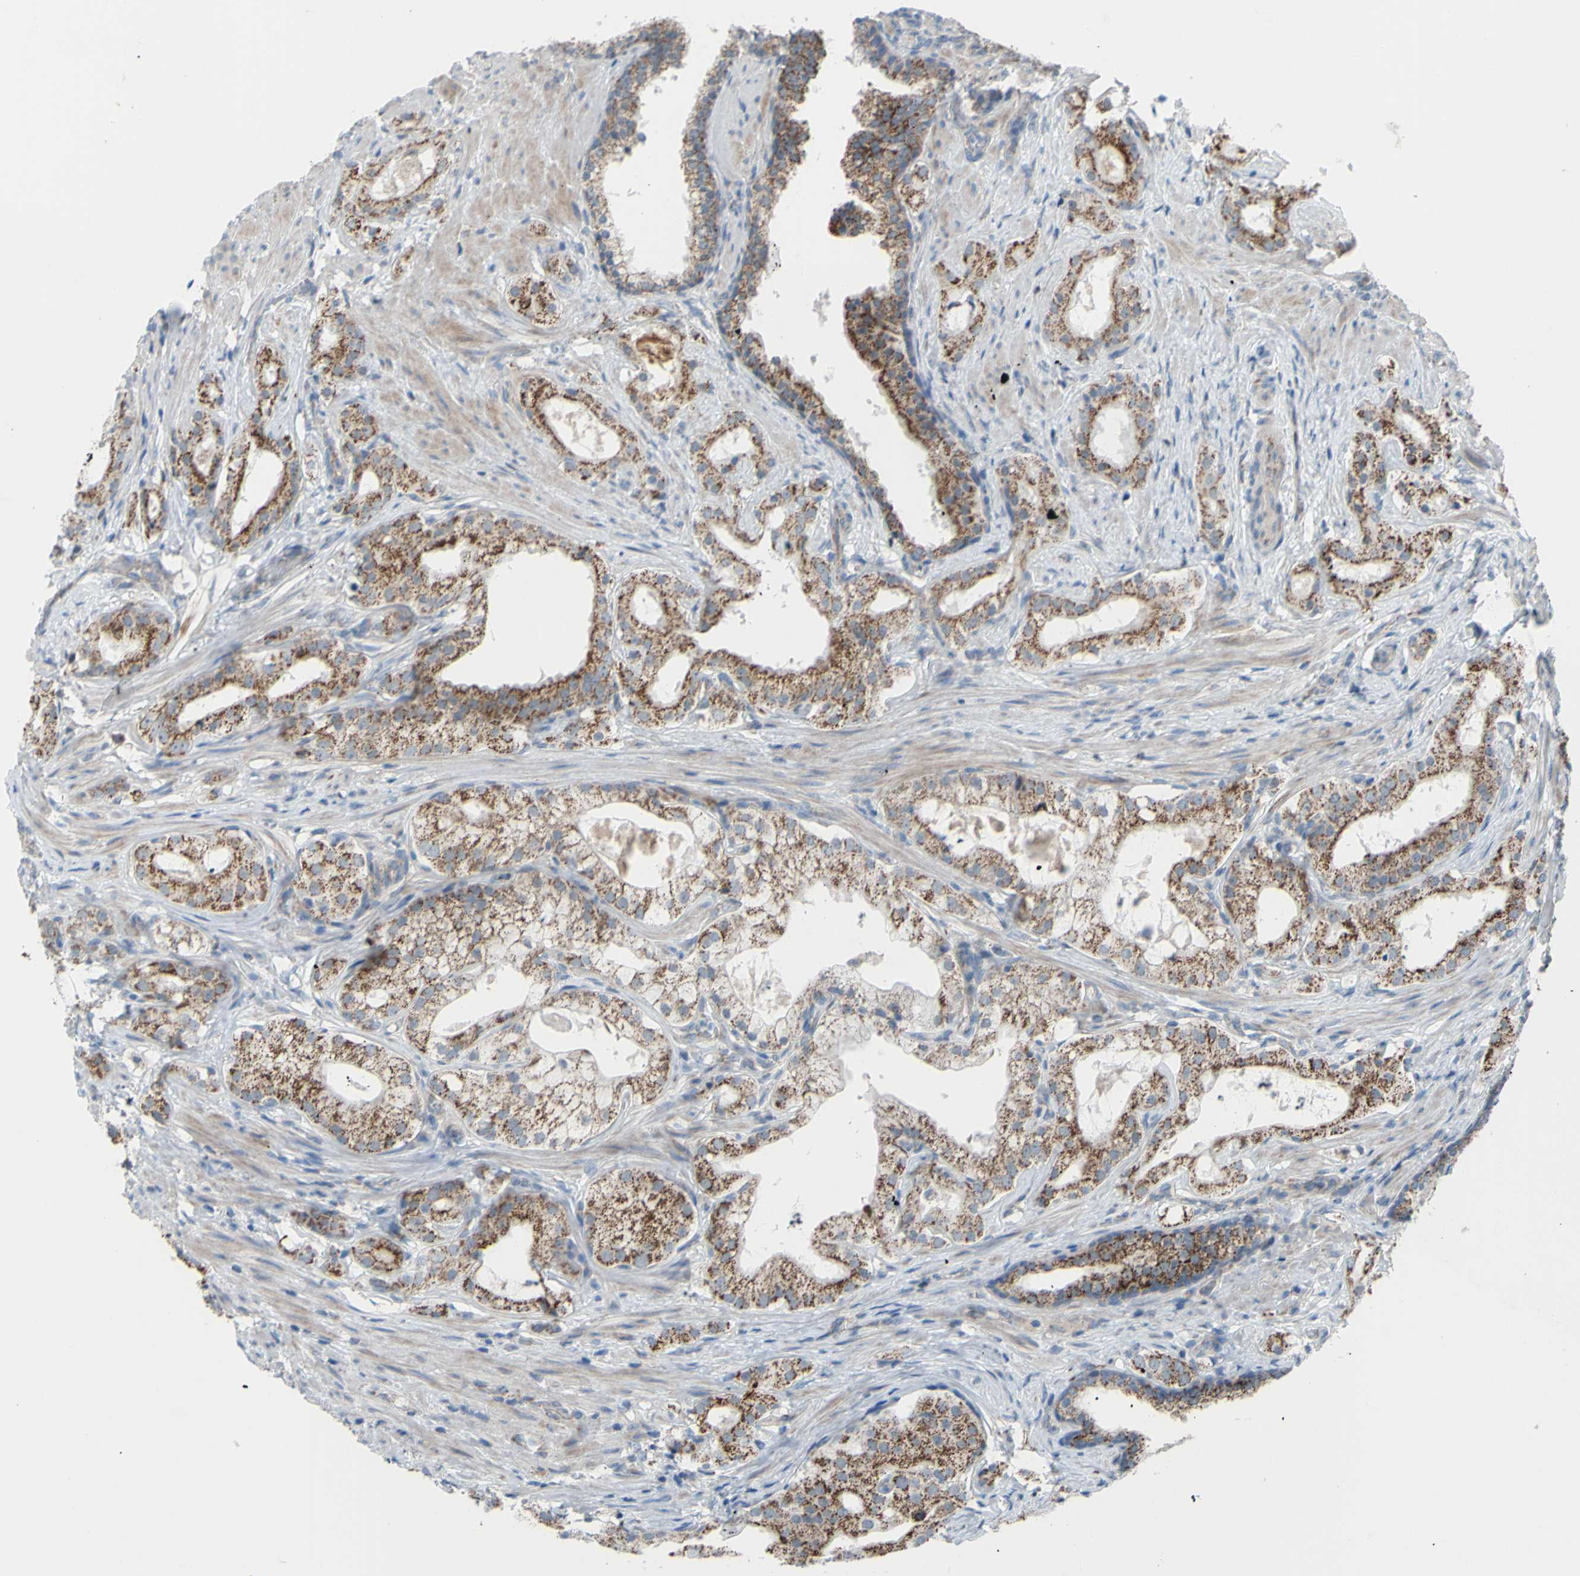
{"staining": {"intensity": "moderate", "quantity": ">75%", "location": "cytoplasmic/membranous"}, "tissue": "prostate cancer", "cell_type": "Tumor cells", "image_type": "cancer", "snomed": [{"axis": "morphology", "description": "Adenocarcinoma, Low grade"}, {"axis": "topography", "description": "Prostate"}], "caption": "Tumor cells reveal medium levels of moderate cytoplasmic/membranous staining in about >75% of cells in human prostate cancer.", "gene": "GLT8D1", "patient": {"sex": "male", "age": 59}}